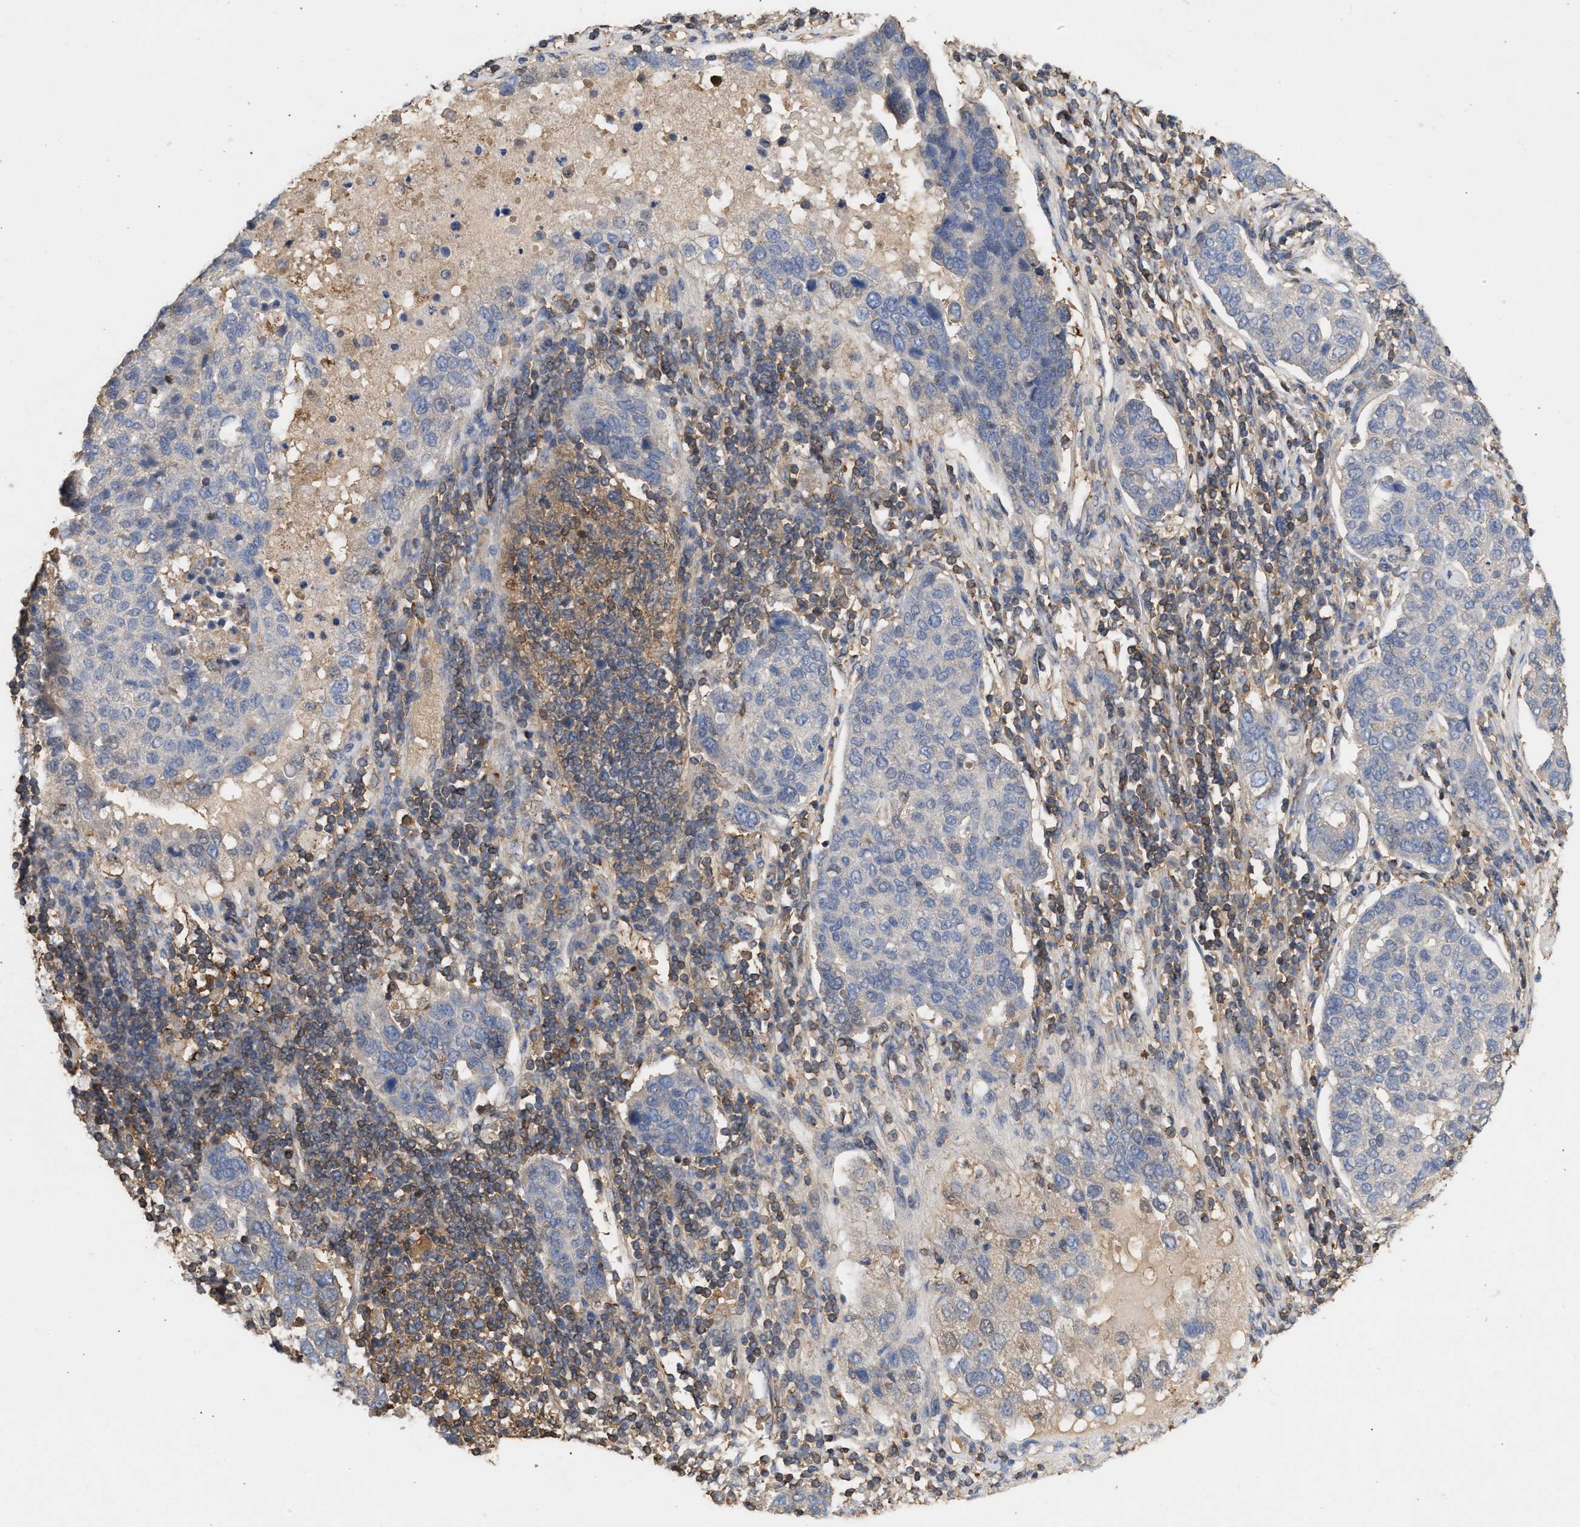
{"staining": {"intensity": "negative", "quantity": "none", "location": "none"}, "tissue": "pancreatic cancer", "cell_type": "Tumor cells", "image_type": "cancer", "snomed": [{"axis": "morphology", "description": "Adenocarcinoma, NOS"}, {"axis": "topography", "description": "Pancreas"}], "caption": "Adenocarcinoma (pancreatic) was stained to show a protein in brown. There is no significant staining in tumor cells. (DAB IHC visualized using brightfield microscopy, high magnification).", "gene": "FITM1", "patient": {"sex": "female", "age": 61}}